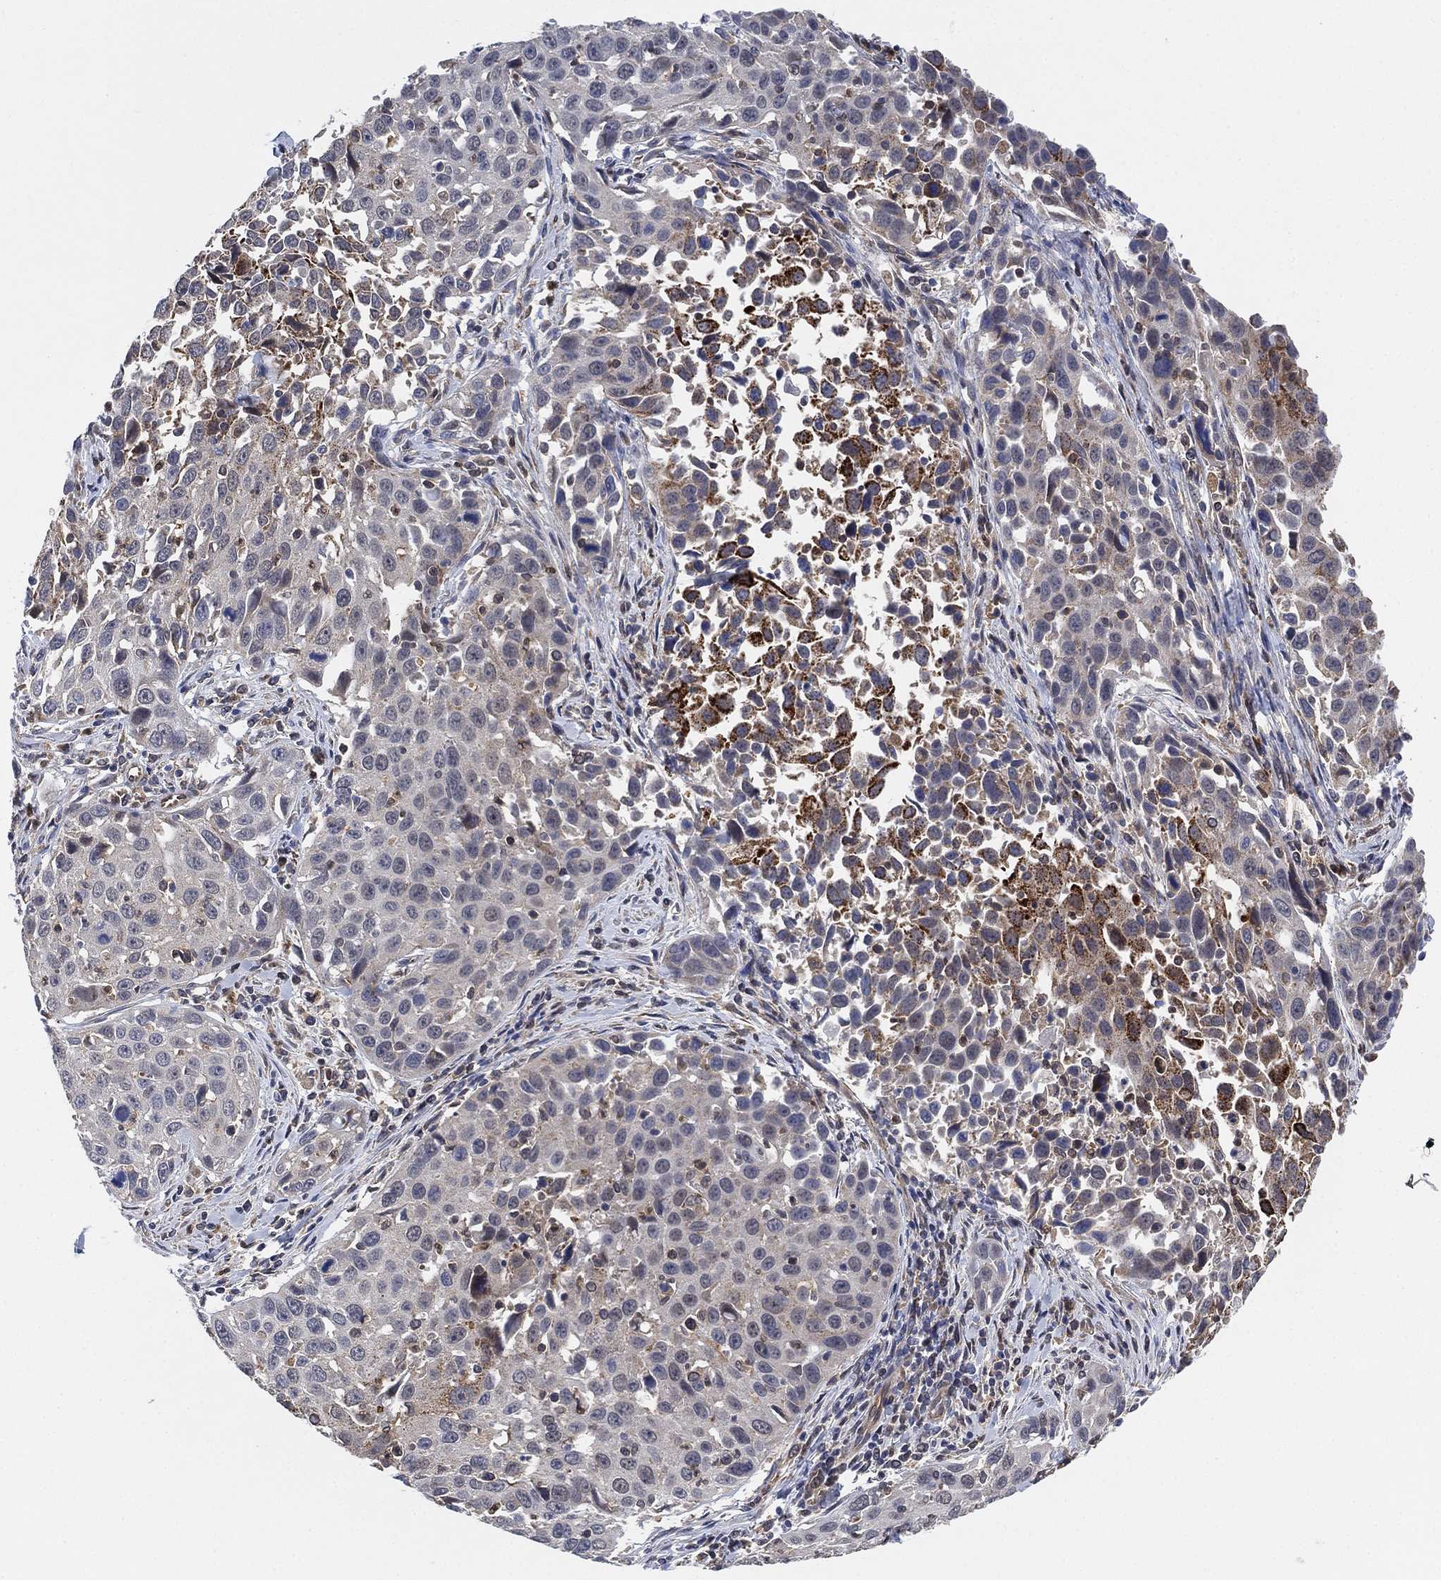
{"staining": {"intensity": "negative", "quantity": "none", "location": "none"}, "tissue": "cervical cancer", "cell_type": "Tumor cells", "image_type": "cancer", "snomed": [{"axis": "morphology", "description": "Squamous cell carcinoma, NOS"}, {"axis": "topography", "description": "Cervix"}], "caption": "Immunohistochemistry photomicrograph of neoplastic tissue: human cervical squamous cell carcinoma stained with DAB reveals no significant protein expression in tumor cells.", "gene": "FES", "patient": {"sex": "female", "age": 26}}